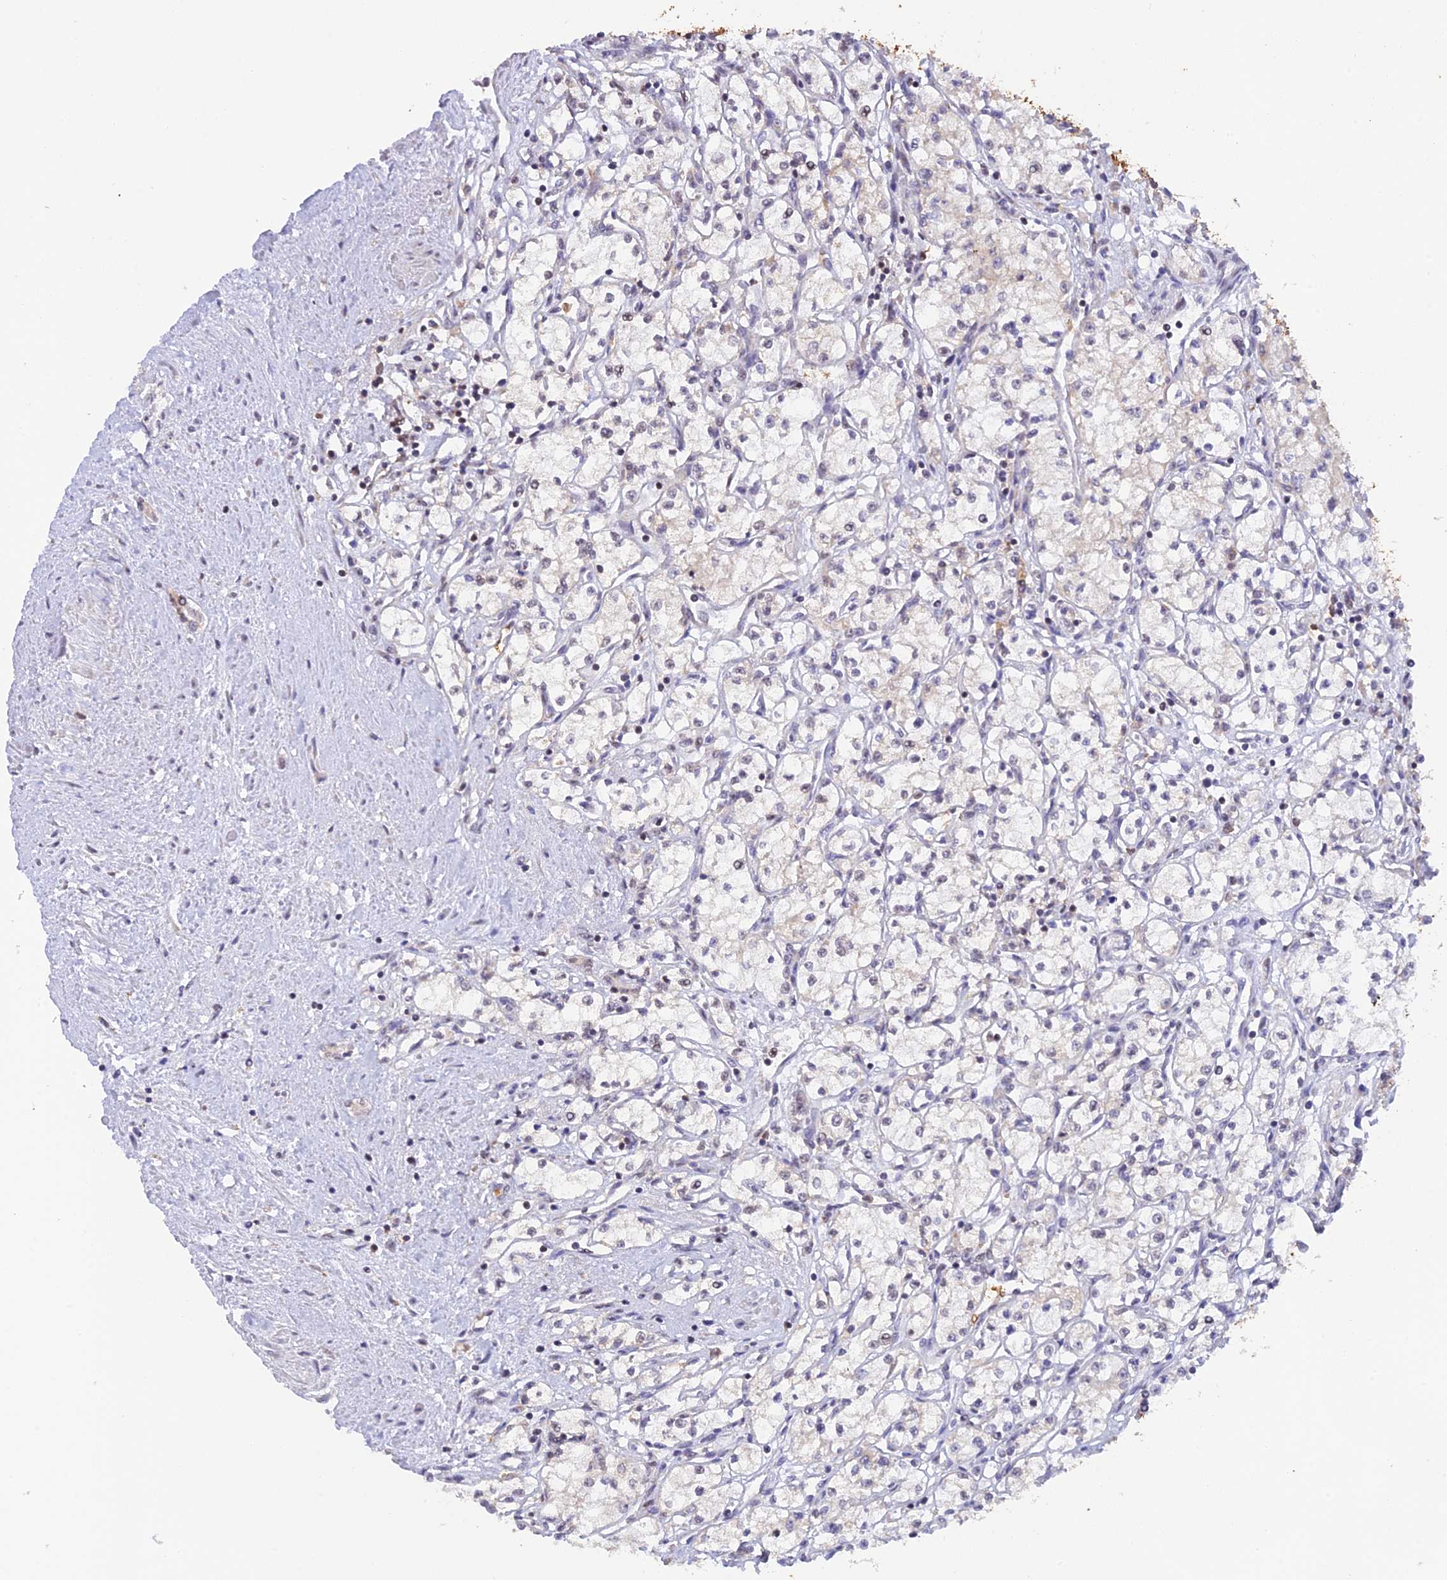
{"staining": {"intensity": "negative", "quantity": "none", "location": "none"}, "tissue": "renal cancer", "cell_type": "Tumor cells", "image_type": "cancer", "snomed": [{"axis": "morphology", "description": "Adenocarcinoma, NOS"}, {"axis": "topography", "description": "Kidney"}], "caption": "DAB (3,3'-diaminobenzidine) immunohistochemical staining of human renal adenocarcinoma displays no significant positivity in tumor cells.", "gene": "PEX16", "patient": {"sex": "male", "age": 59}}